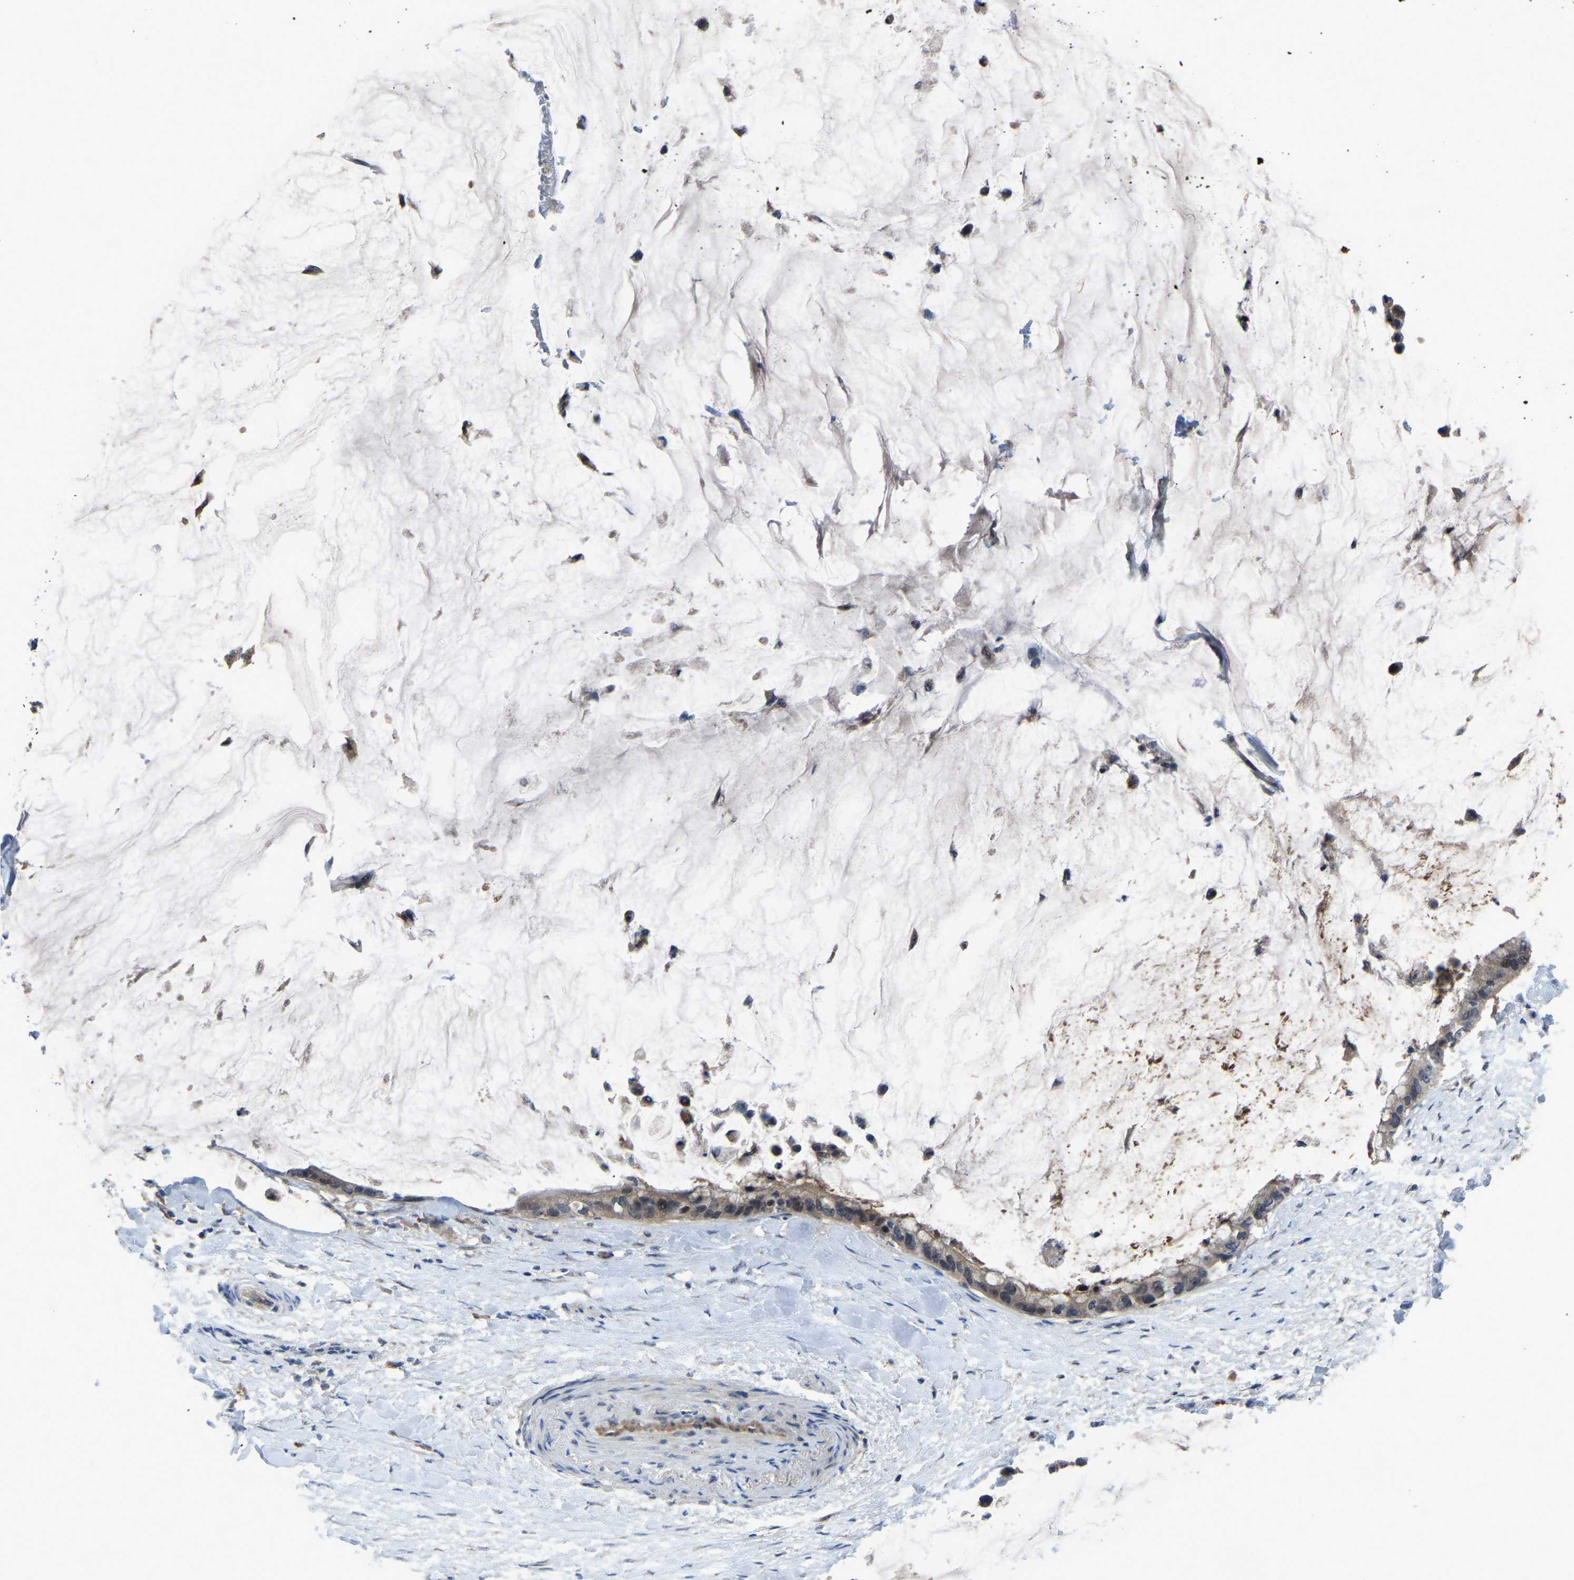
{"staining": {"intensity": "weak", "quantity": ">75%", "location": "cytoplasmic/membranous"}, "tissue": "pancreatic cancer", "cell_type": "Tumor cells", "image_type": "cancer", "snomed": [{"axis": "morphology", "description": "Adenocarcinoma, NOS"}, {"axis": "topography", "description": "Pancreas"}], "caption": "Immunohistochemistry (IHC) staining of pancreatic adenocarcinoma, which demonstrates low levels of weak cytoplasmic/membranous expression in about >75% of tumor cells indicating weak cytoplasmic/membranous protein expression. The staining was performed using DAB (brown) for protein detection and nuclei were counterstained in hematoxylin (blue).", "gene": "FHIT", "patient": {"sex": "male", "age": 41}}